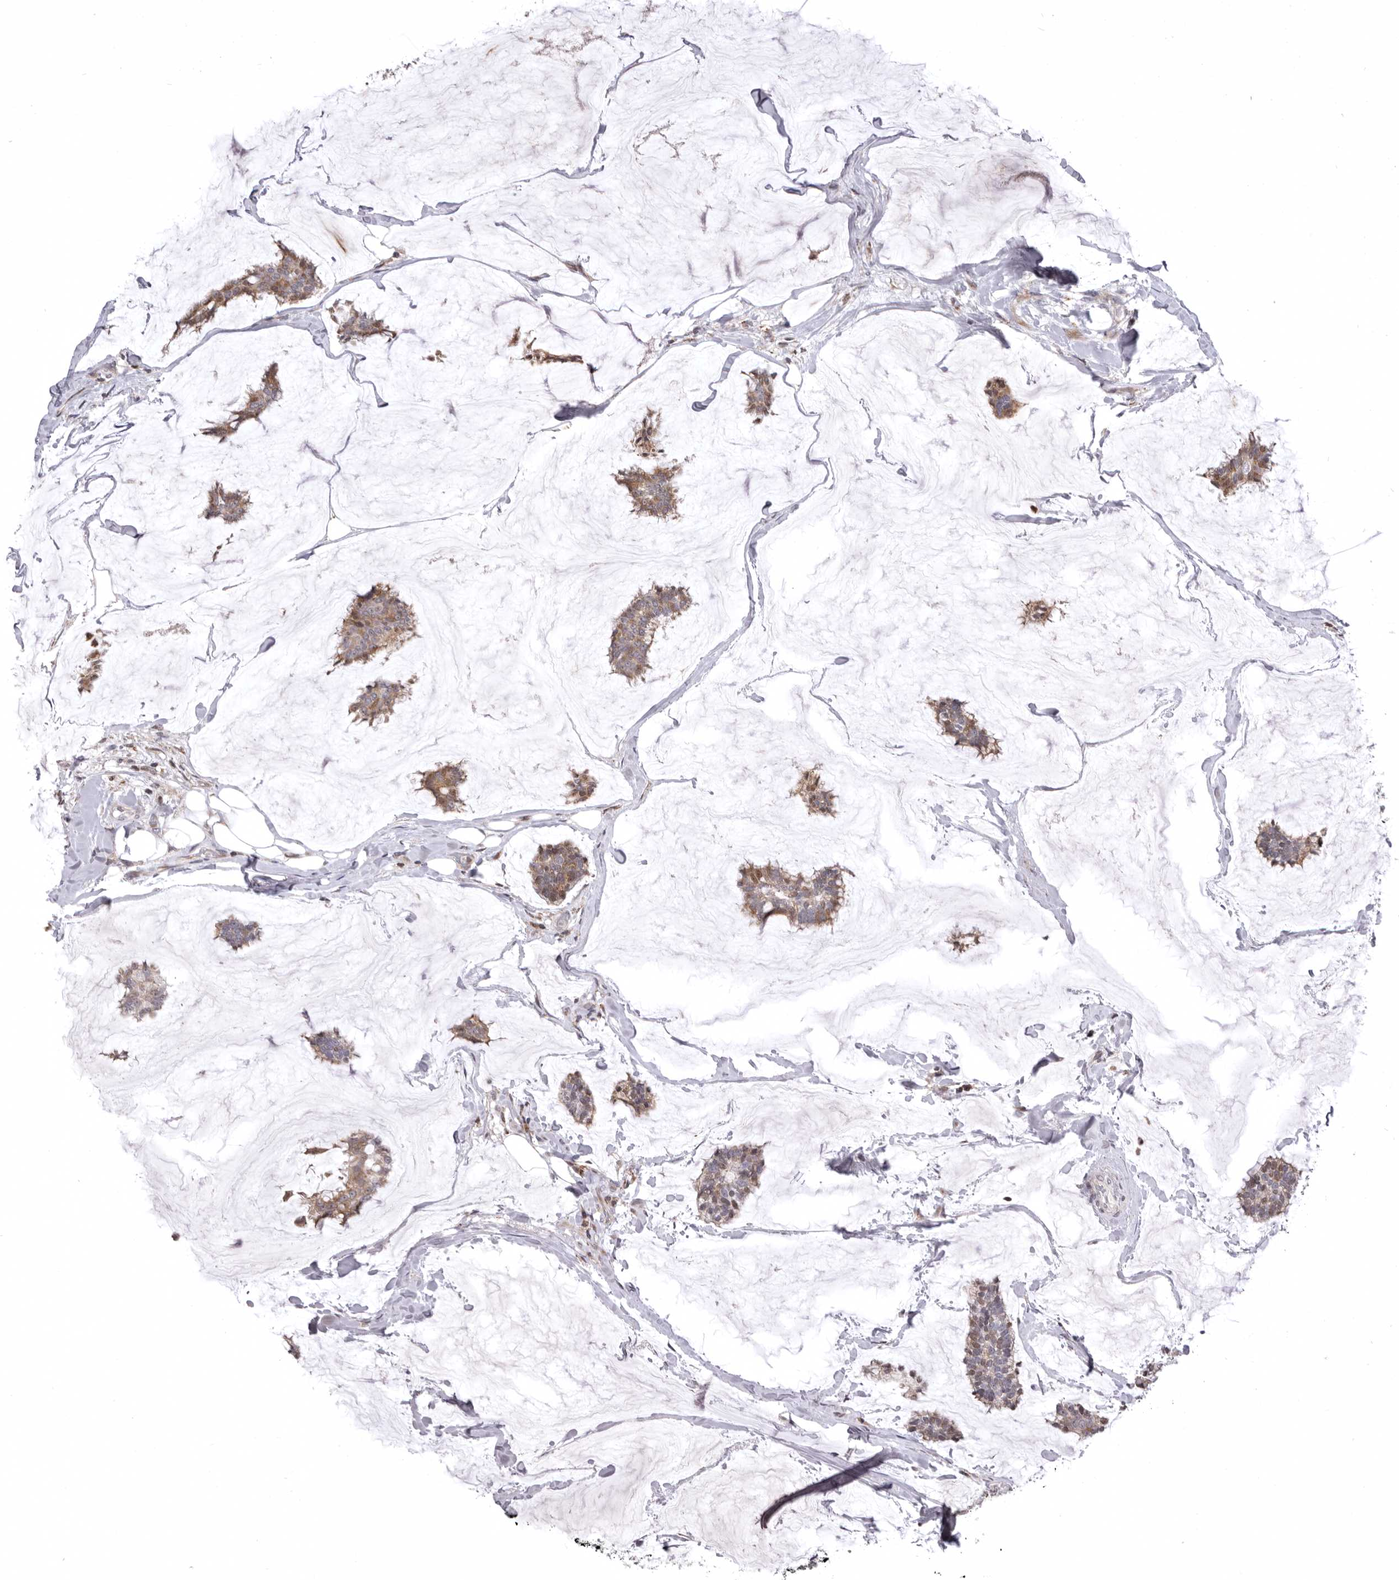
{"staining": {"intensity": "moderate", "quantity": ">75%", "location": "cytoplasmic/membranous,nuclear"}, "tissue": "breast cancer", "cell_type": "Tumor cells", "image_type": "cancer", "snomed": [{"axis": "morphology", "description": "Duct carcinoma"}, {"axis": "topography", "description": "Breast"}], "caption": "DAB immunohistochemical staining of human breast invasive ductal carcinoma shows moderate cytoplasmic/membranous and nuclear protein positivity in approximately >75% of tumor cells. (DAB (3,3'-diaminobenzidine) IHC, brown staining for protein, blue staining for nuclei).", "gene": "AZIN1", "patient": {"sex": "female", "age": 93}}